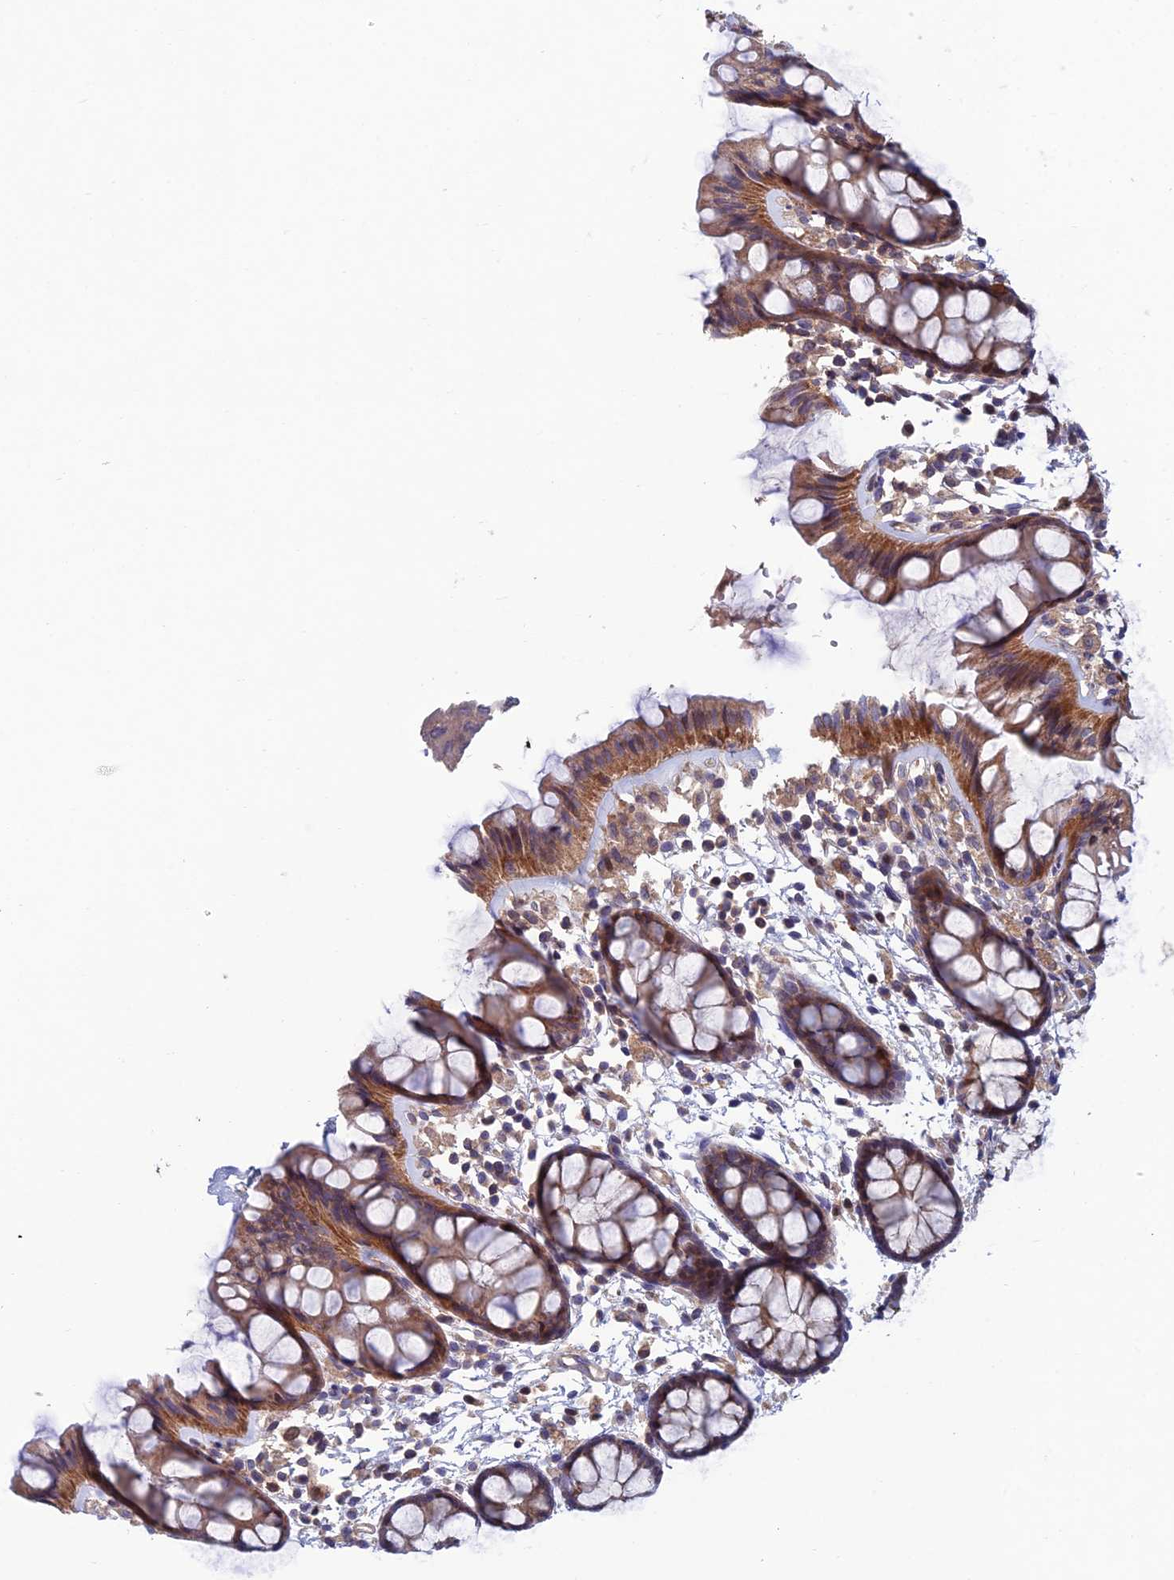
{"staining": {"intensity": "moderate", "quantity": ">75%", "location": "cytoplasmic/membranous"}, "tissue": "rectum", "cell_type": "Glandular cells", "image_type": "normal", "snomed": [{"axis": "morphology", "description": "Normal tissue, NOS"}, {"axis": "topography", "description": "Rectum"}], "caption": "Rectum stained with DAB (3,3'-diaminobenzidine) IHC exhibits medium levels of moderate cytoplasmic/membranous positivity in about >75% of glandular cells.", "gene": "USP37", "patient": {"sex": "female", "age": 66}}